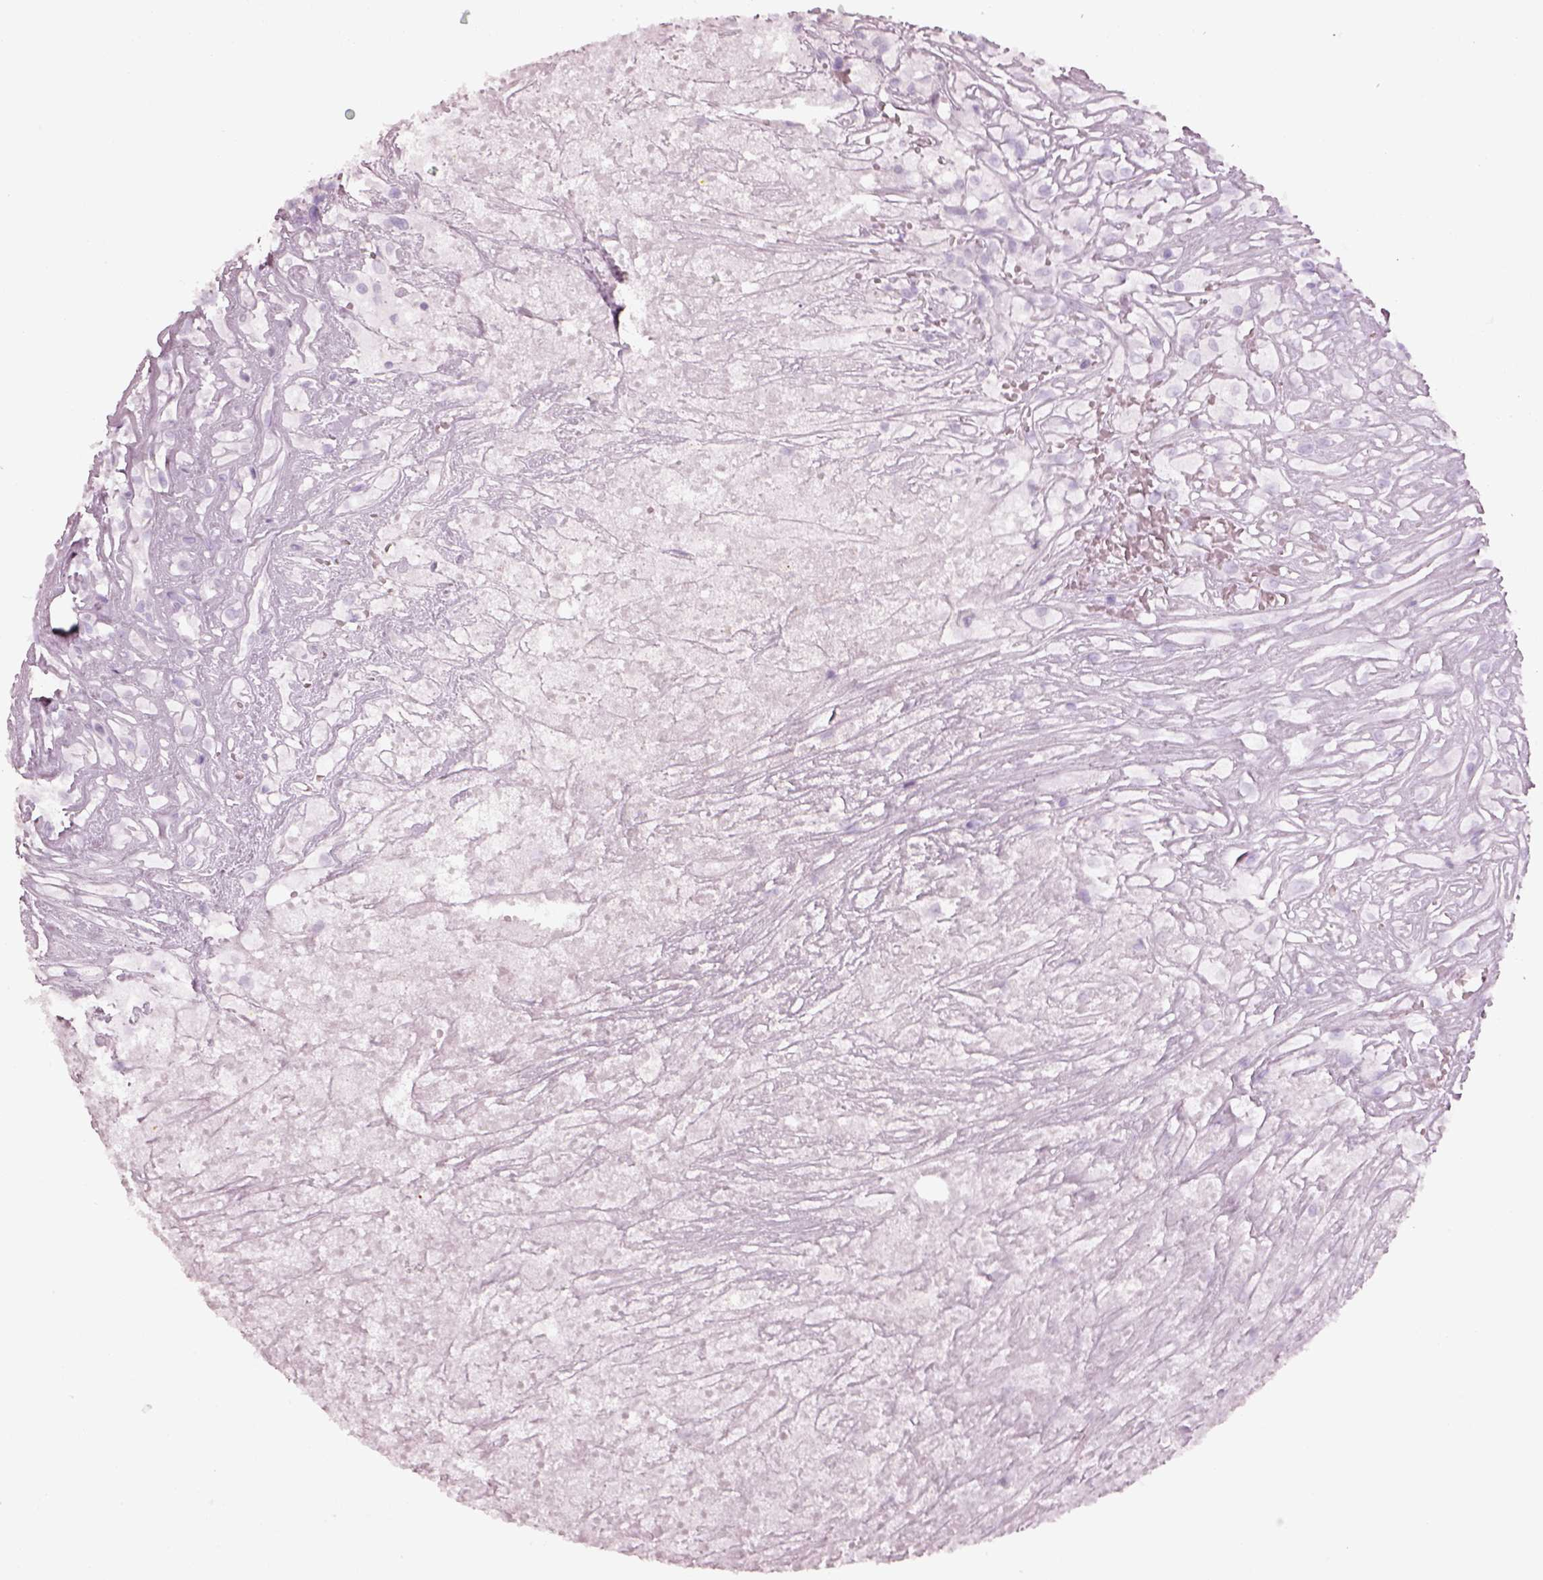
{"staining": {"intensity": "negative", "quantity": "none", "location": "none"}, "tissue": "testis cancer", "cell_type": "Tumor cells", "image_type": "cancer", "snomed": [{"axis": "morphology", "description": "Necrosis, NOS"}, {"axis": "morphology", "description": "Carcinoma, Embryonal, NOS"}, {"axis": "topography", "description": "Testis"}], "caption": "A histopathology image of testis cancer (embryonal carcinoma) stained for a protein exhibits no brown staining in tumor cells.", "gene": "SPATA6L", "patient": {"sex": "male", "age": 19}}